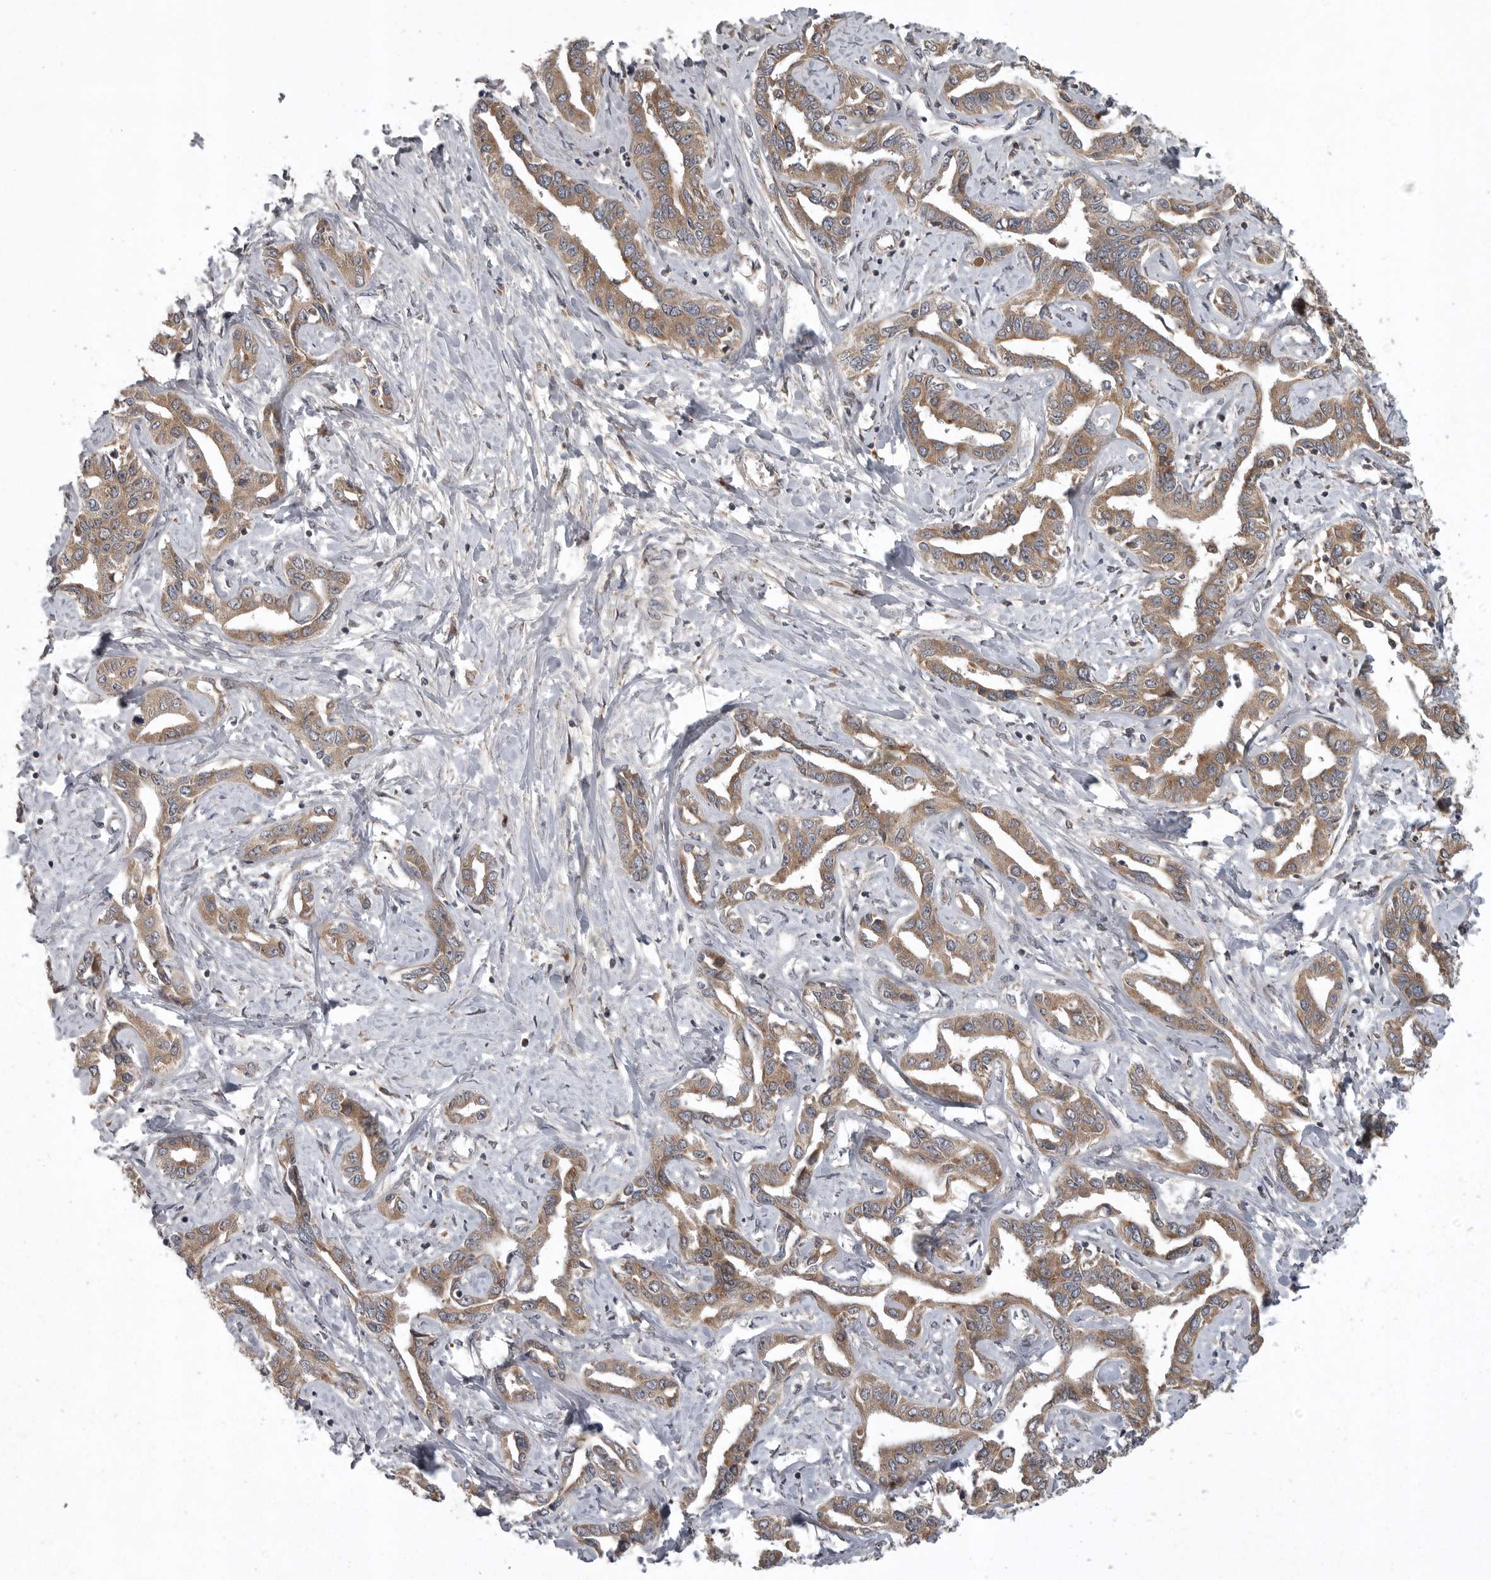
{"staining": {"intensity": "moderate", "quantity": ">75%", "location": "cytoplasmic/membranous"}, "tissue": "liver cancer", "cell_type": "Tumor cells", "image_type": "cancer", "snomed": [{"axis": "morphology", "description": "Cholangiocarcinoma"}, {"axis": "topography", "description": "Liver"}], "caption": "A histopathology image showing moderate cytoplasmic/membranous staining in about >75% of tumor cells in cholangiocarcinoma (liver), as visualized by brown immunohistochemical staining.", "gene": "GPR31", "patient": {"sex": "male", "age": 59}}